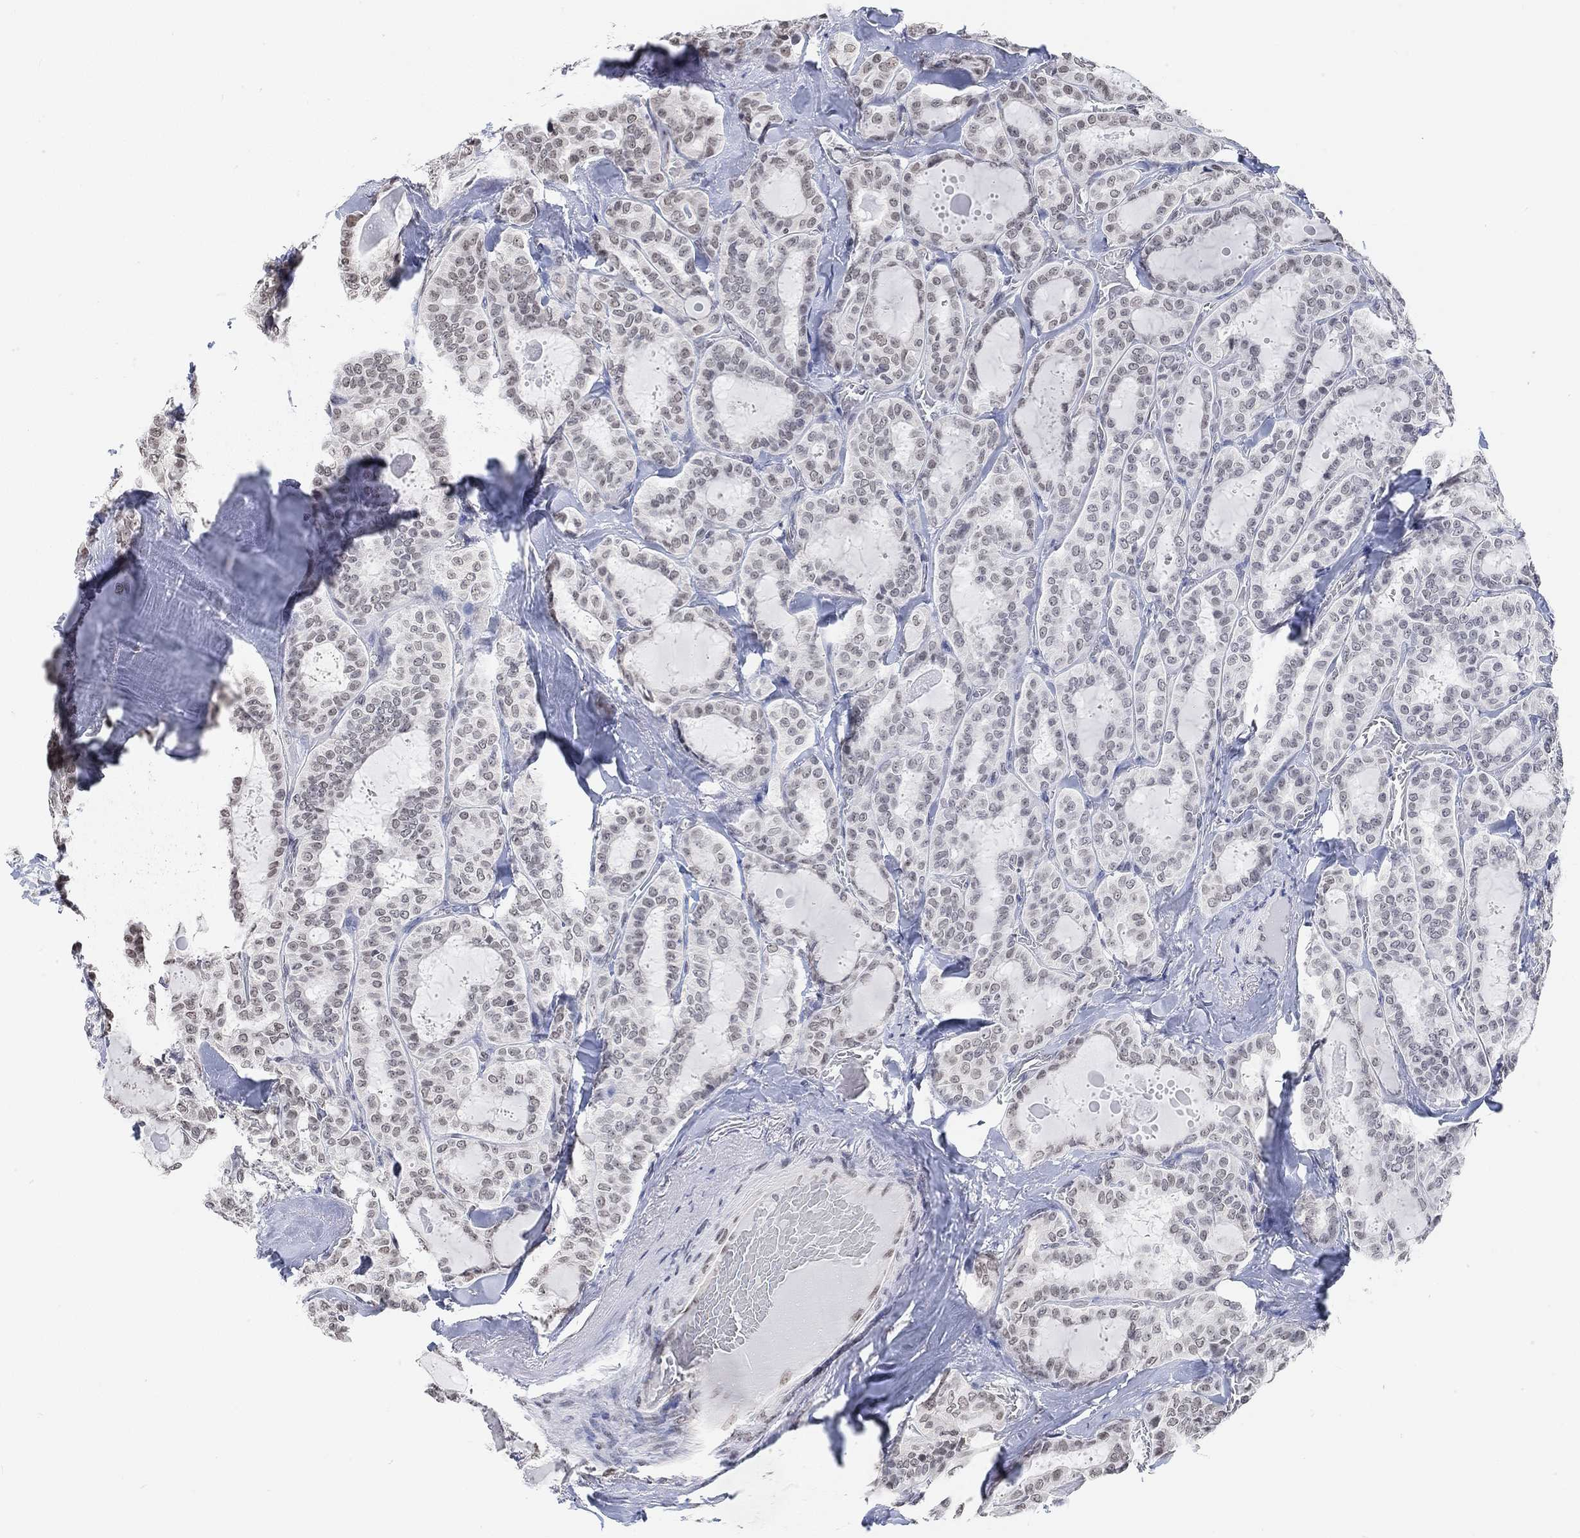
{"staining": {"intensity": "weak", "quantity": "<25%", "location": "nuclear"}, "tissue": "thyroid cancer", "cell_type": "Tumor cells", "image_type": "cancer", "snomed": [{"axis": "morphology", "description": "Papillary adenocarcinoma, NOS"}, {"axis": "topography", "description": "Thyroid gland"}], "caption": "IHC micrograph of papillary adenocarcinoma (thyroid) stained for a protein (brown), which demonstrates no staining in tumor cells.", "gene": "PURG", "patient": {"sex": "female", "age": 39}}